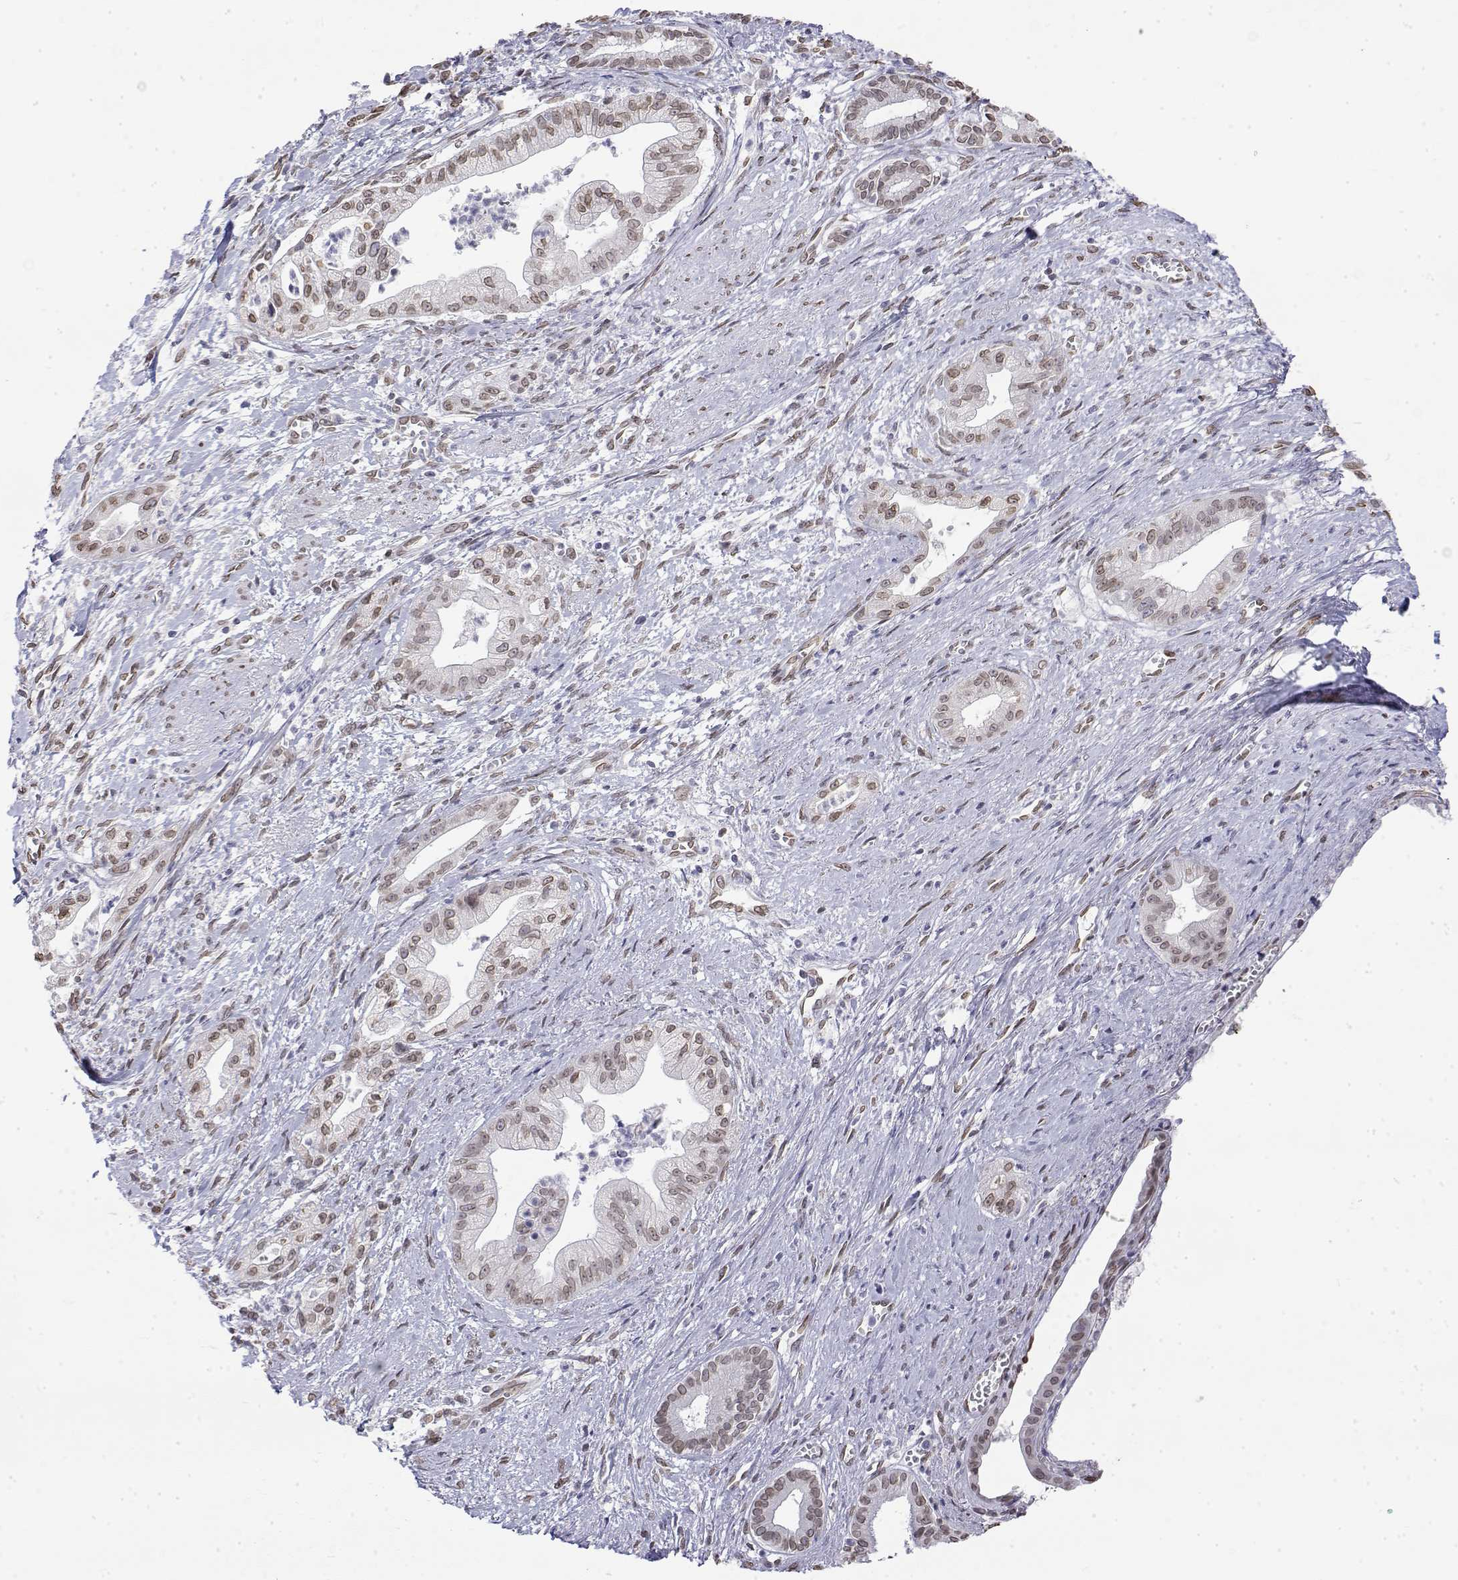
{"staining": {"intensity": "moderate", "quantity": ">75%", "location": "nuclear"}, "tissue": "pancreatic cancer", "cell_type": "Tumor cells", "image_type": "cancer", "snomed": [{"axis": "morphology", "description": "Normal tissue, NOS"}, {"axis": "morphology", "description": "Adenocarcinoma, NOS"}, {"axis": "topography", "description": "Lymph node"}, {"axis": "topography", "description": "Pancreas"}], "caption": "This photomicrograph shows pancreatic cancer stained with immunohistochemistry (IHC) to label a protein in brown. The nuclear of tumor cells show moderate positivity for the protein. Nuclei are counter-stained blue.", "gene": "ZNF532", "patient": {"sex": "female", "age": 58}}